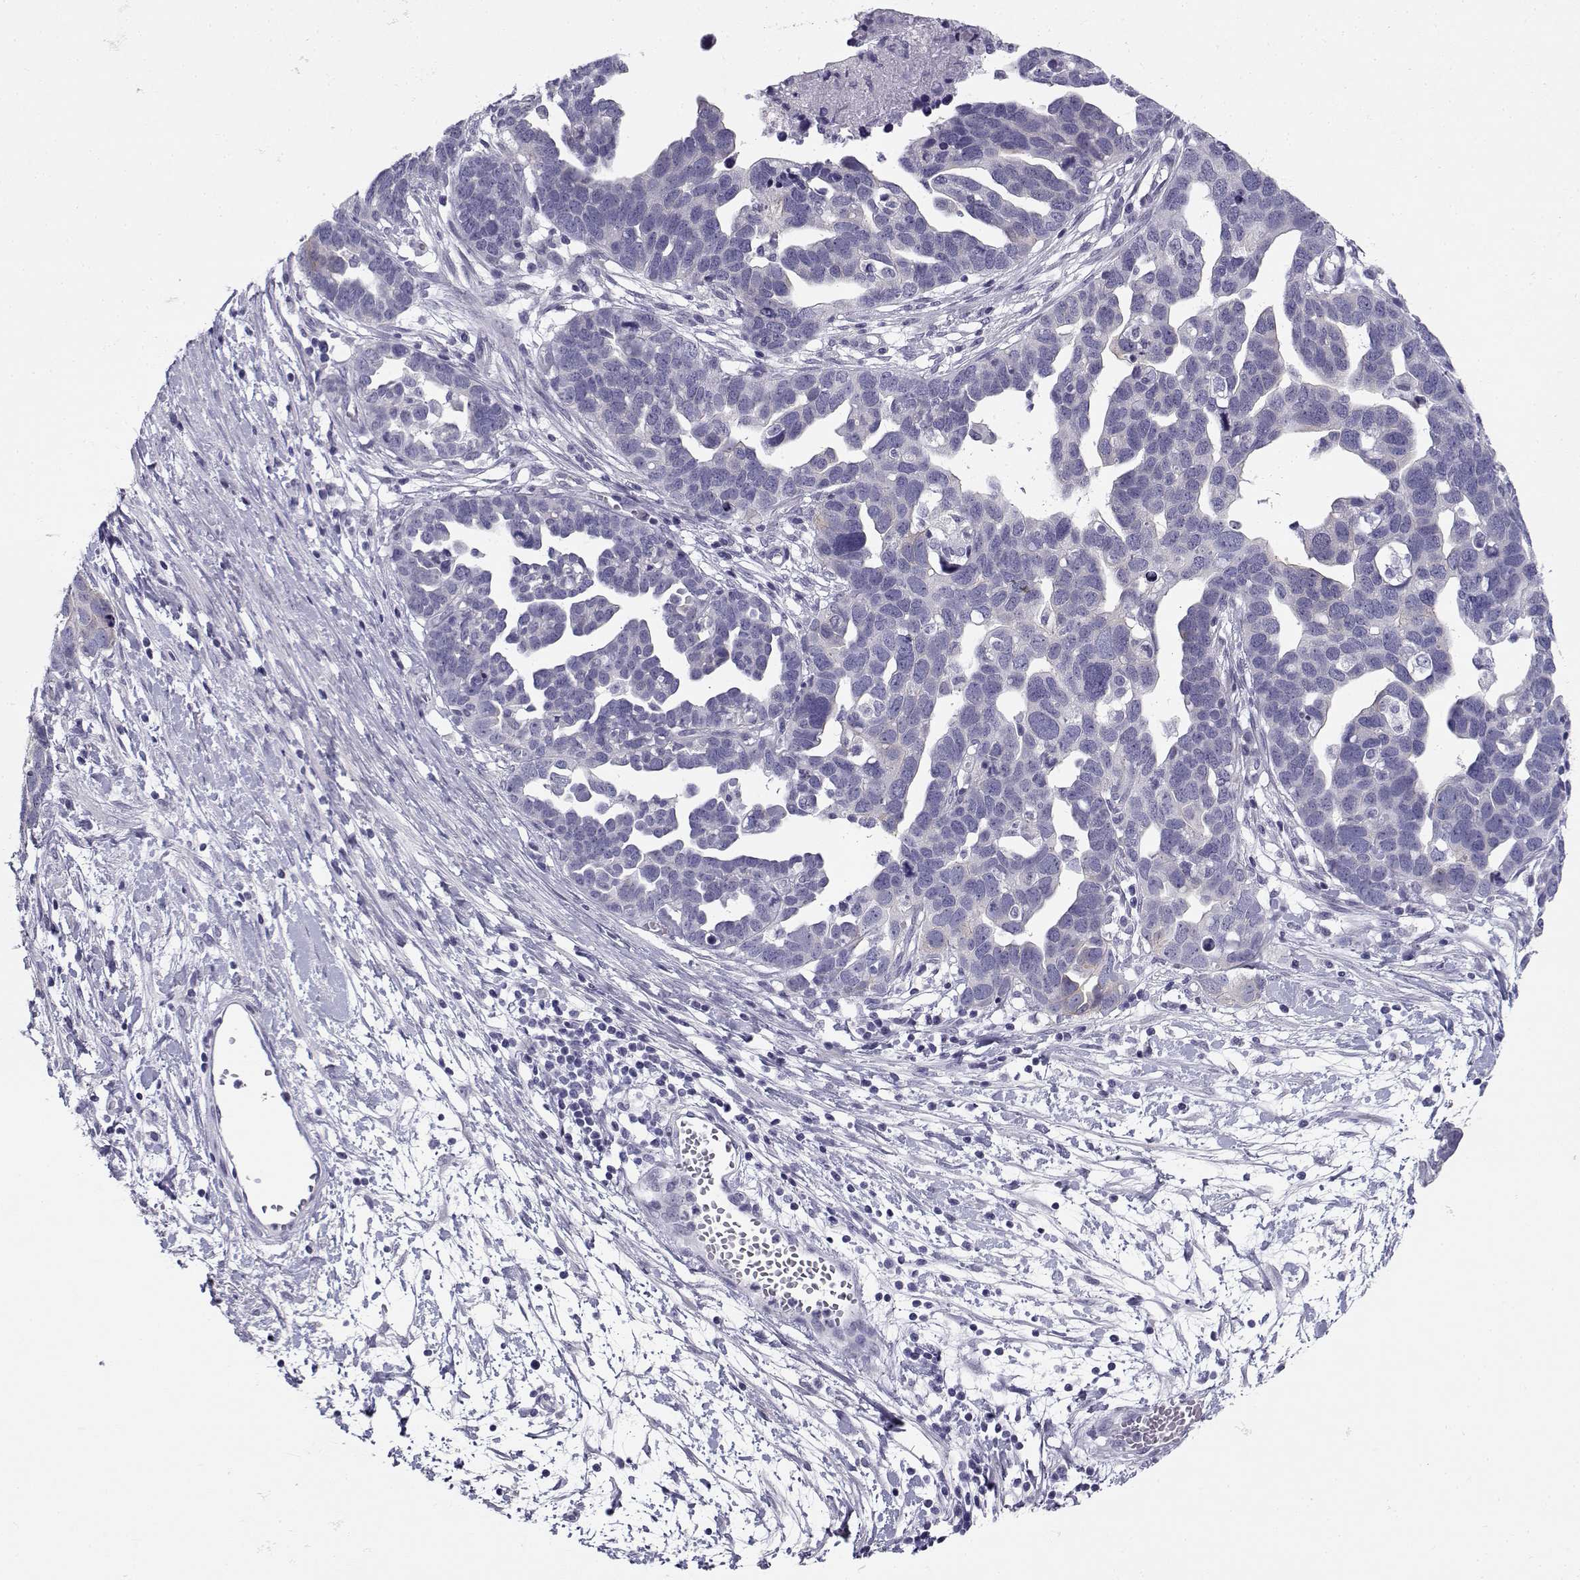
{"staining": {"intensity": "negative", "quantity": "none", "location": "none"}, "tissue": "ovarian cancer", "cell_type": "Tumor cells", "image_type": "cancer", "snomed": [{"axis": "morphology", "description": "Cystadenocarcinoma, serous, NOS"}, {"axis": "topography", "description": "Ovary"}], "caption": "This is a image of immunohistochemistry (IHC) staining of ovarian serous cystadenocarcinoma, which shows no staining in tumor cells. (DAB immunohistochemistry, high magnification).", "gene": "CREB3L3", "patient": {"sex": "female", "age": 54}}